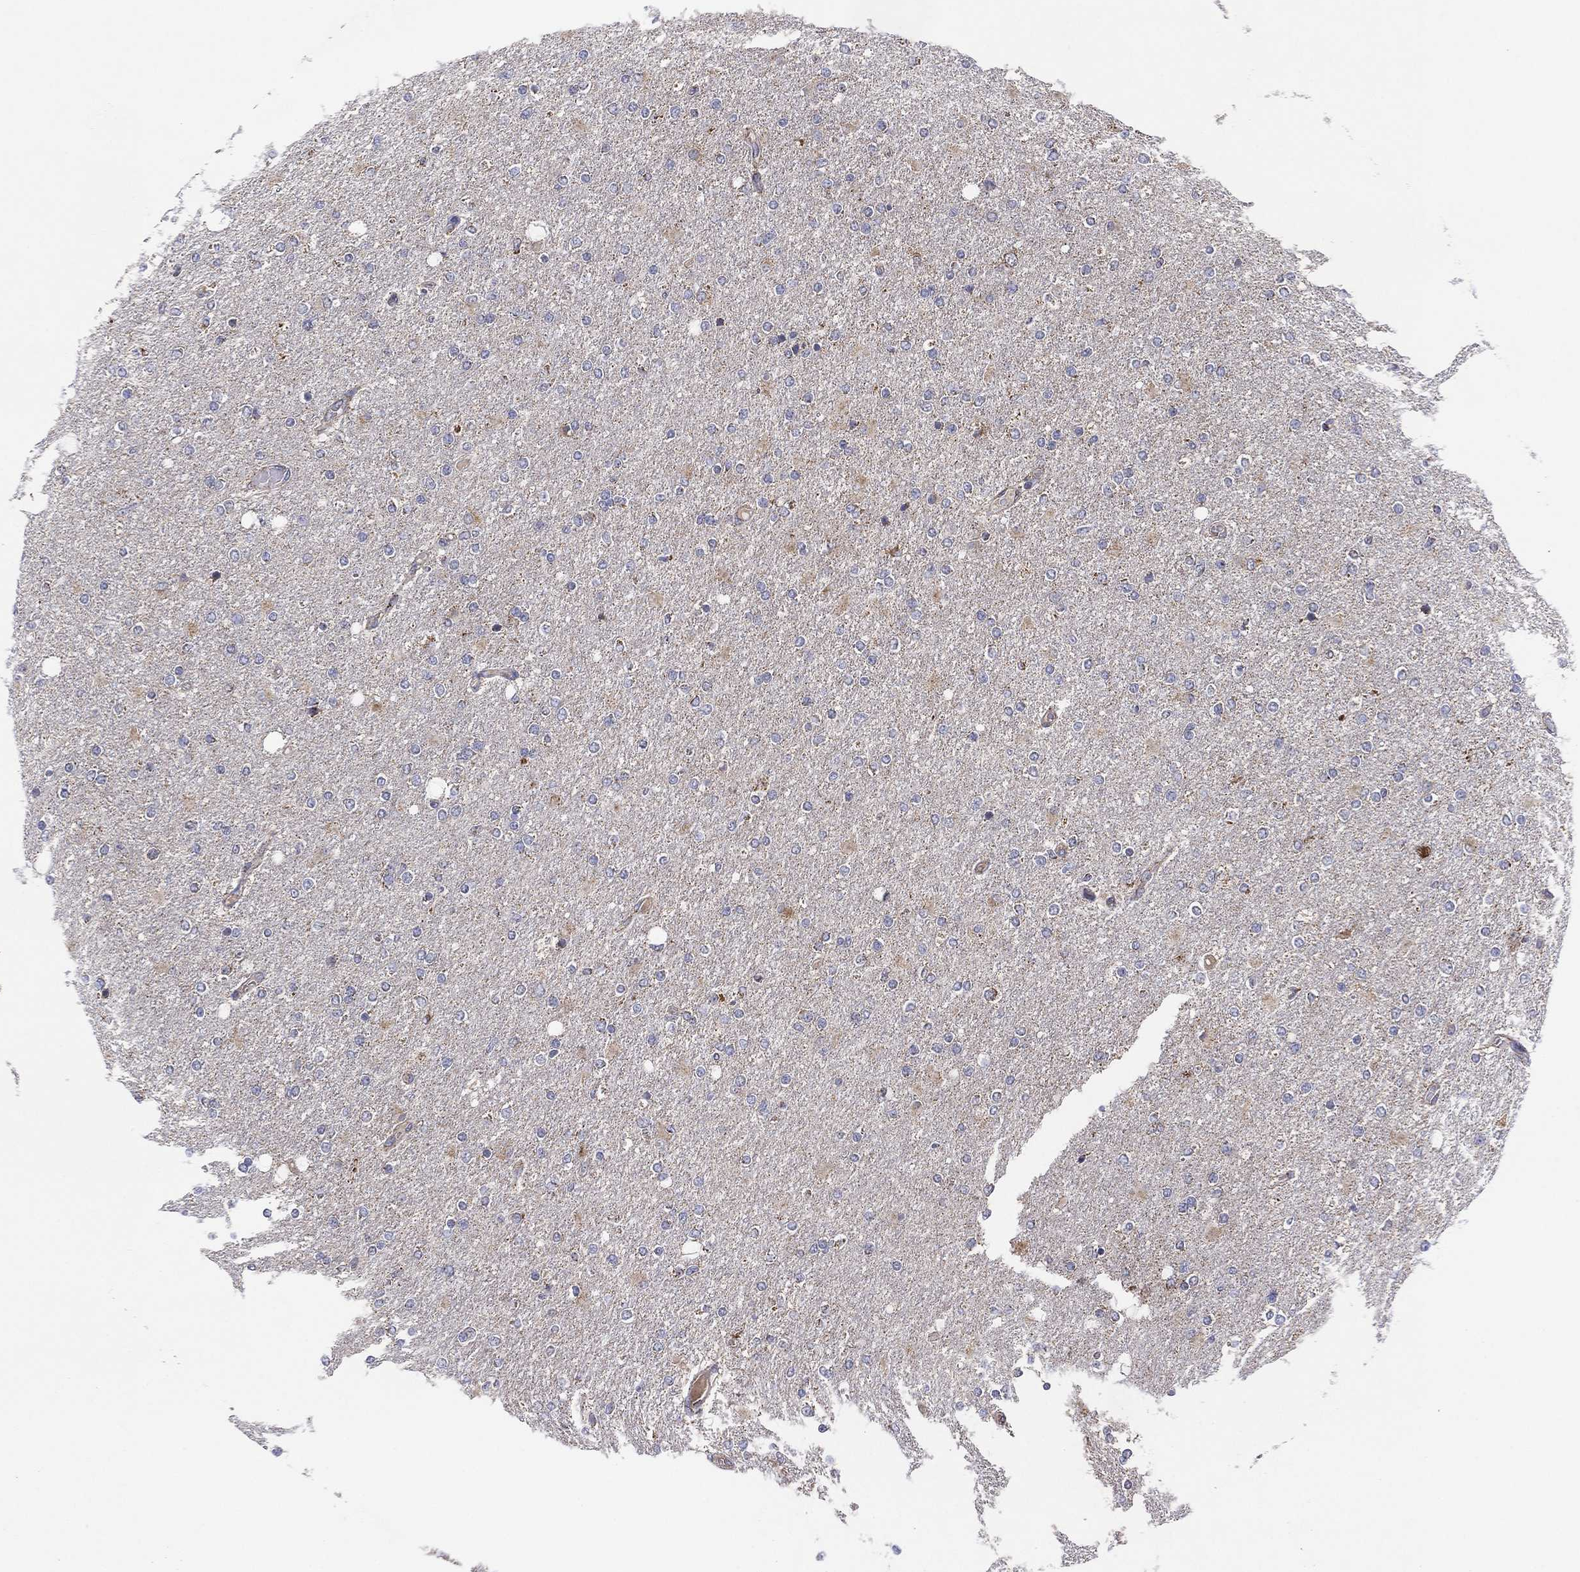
{"staining": {"intensity": "negative", "quantity": "none", "location": "none"}, "tissue": "glioma", "cell_type": "Tumor cells", "image_type": "cancer", "snomed": [{"axis": "morphology", "description": "Glioma, malignant, High grade"}, {"axis": "topography", "description": "Cerebral cortex"}], "caption": "This photomicrograph is of glioma stained with immunohistochemistry to label a protein in brown with the nuclei are counter-stained blue. There is no positivity in tumor cells.", "gene": "PPP2R5A", "patient": {"sex": "male", "age": 70}}